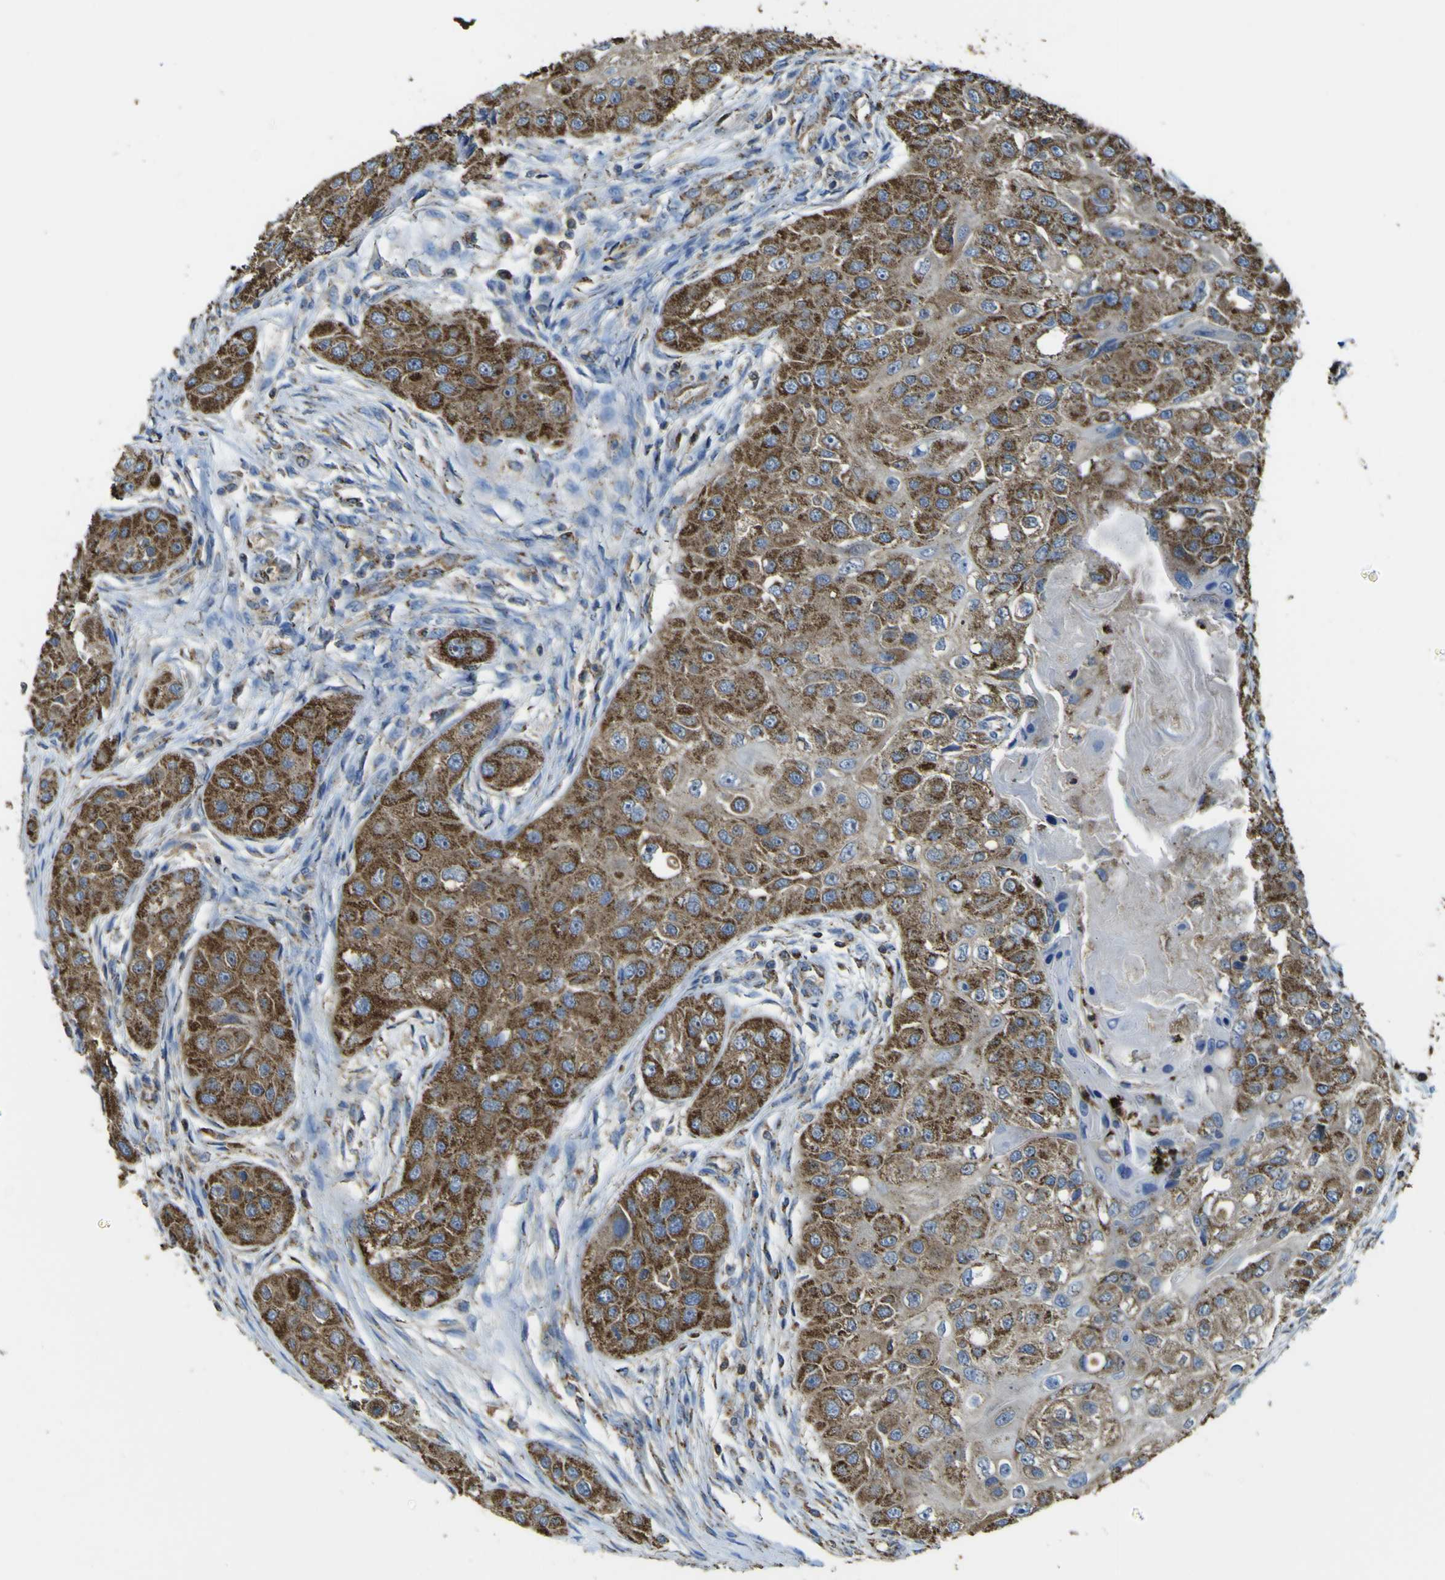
{"staining": {"intensity": "strong", "quantity": ">75%", "location": "cytoplasmic/membranous"}, "tissue": "head and neck cancer", "cell_type": "Tumor cells", "image_type": "cancer", "snomed": [{"axis": "morphology", "description": "Normal tissue, NOS"}, {"axis": "morphology", "description": "Squamous cell carcinoma, NOS"}, {"axis": "topography", "description": "Skeletal muscle"}, {"axis": "topography", "description": "Head-Neck"}], "caption": "A photomicrograph of human head and neck cancer stained for a protein reveals strong cytoplasmic/membranous brown staining in tumor cells. Immunohistochemistry (ihc) stains the protein in brown and the nuclei are stained blue.", "gene": "ACSL3", "patient": {"sex": "male", "age": 51}}